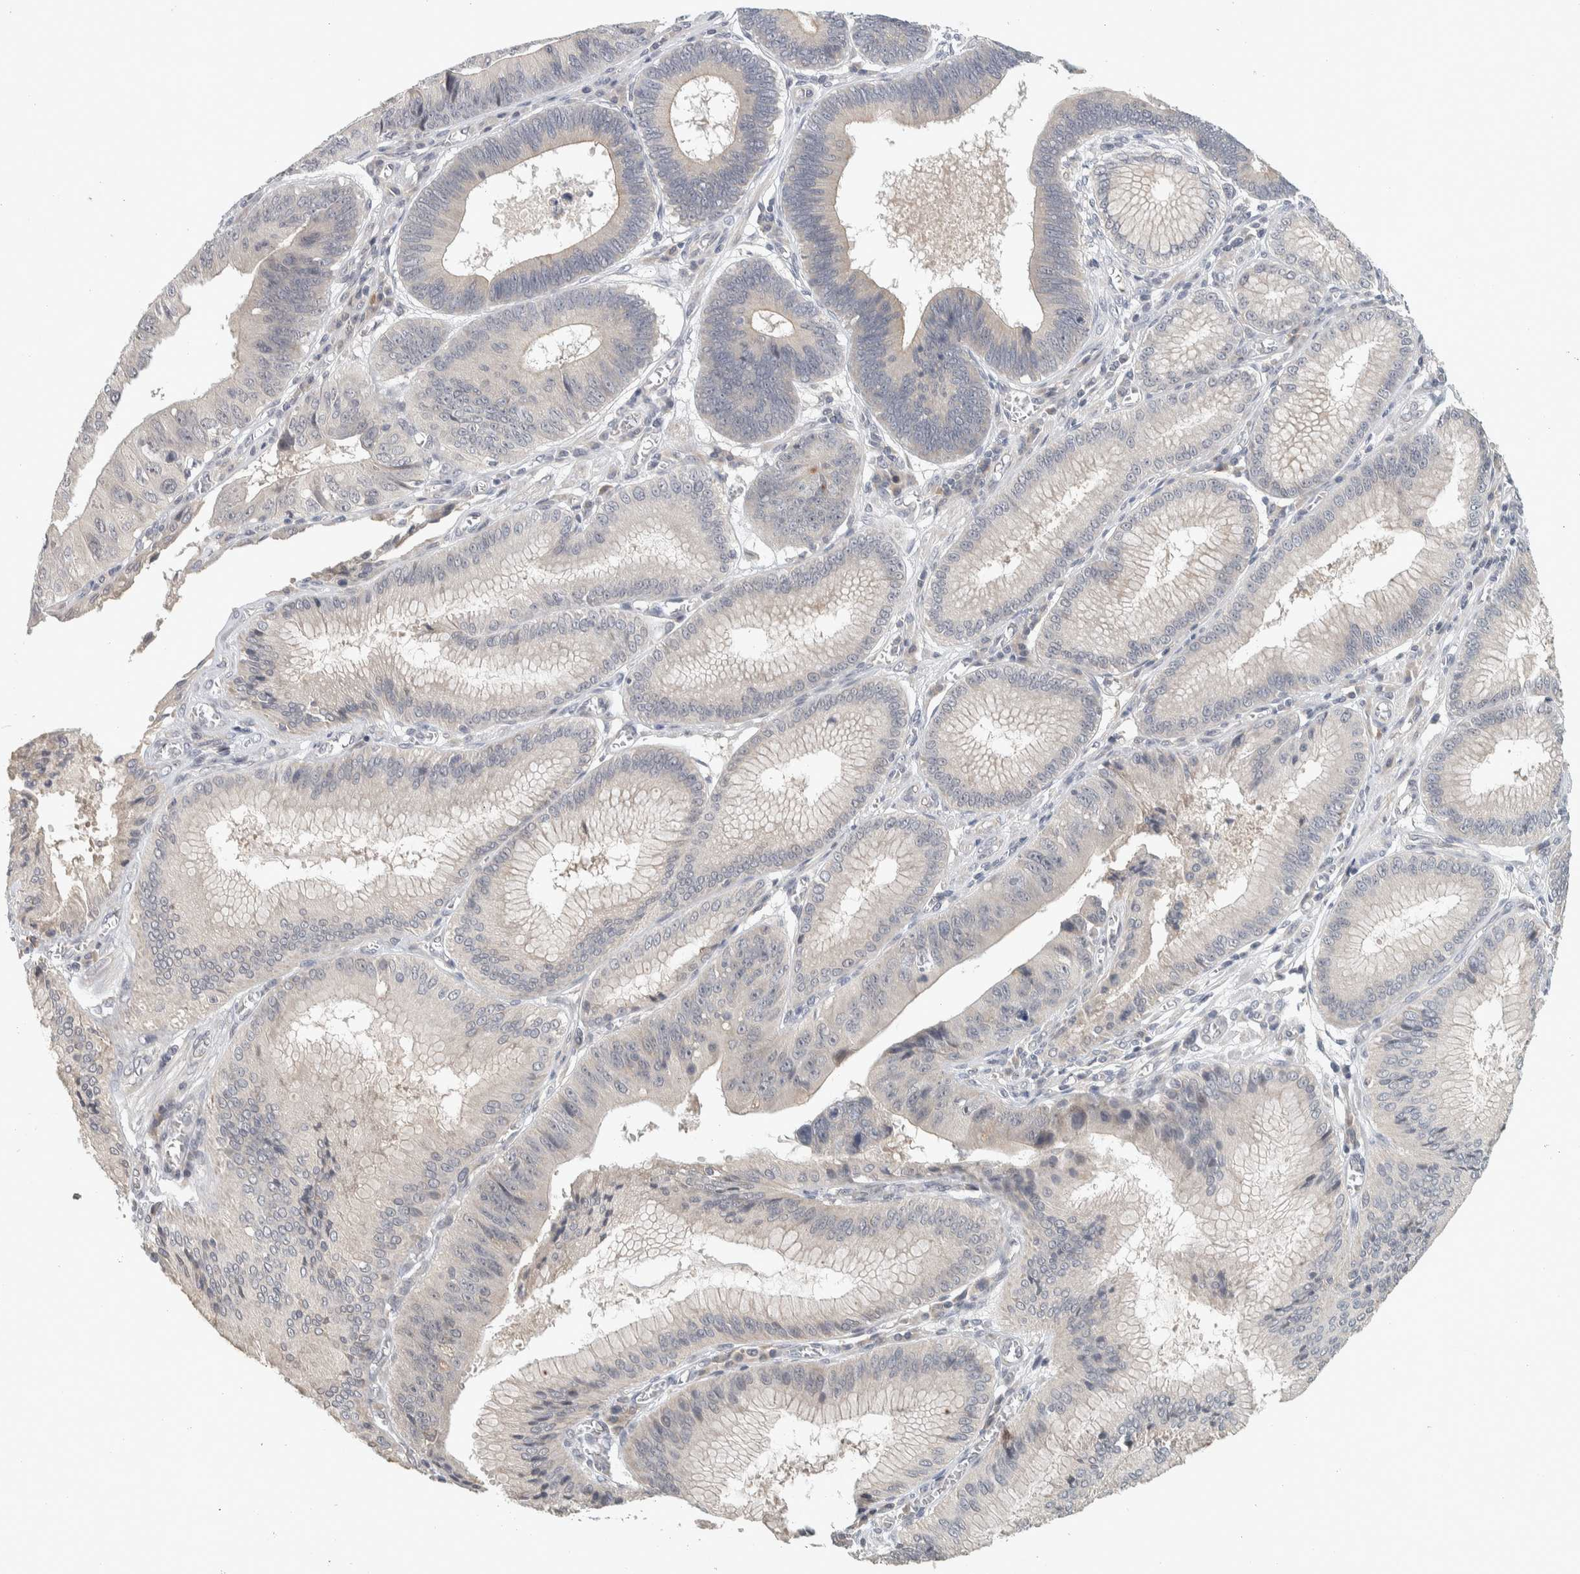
{"staining": {"intensity": "negative", "quantity": "none", "location": "none"}, "tissue": "stomach cancer", "cell_type": "Tumor cells", "image_type": "cancer", "snomed": [{"axis": "morphology", "description": "Adenocarcinoma, NOS"}, {"axis": "topography", "description": "Stomach"}], "caption": "An immunohistochemistry micrograph of adenocarcinoma (stomach) is shown. There is no staining in tumor cells of adenocarcinoma (stomach).", "gene": "AFP", "patient": {"sex": "male", "age": 59}}